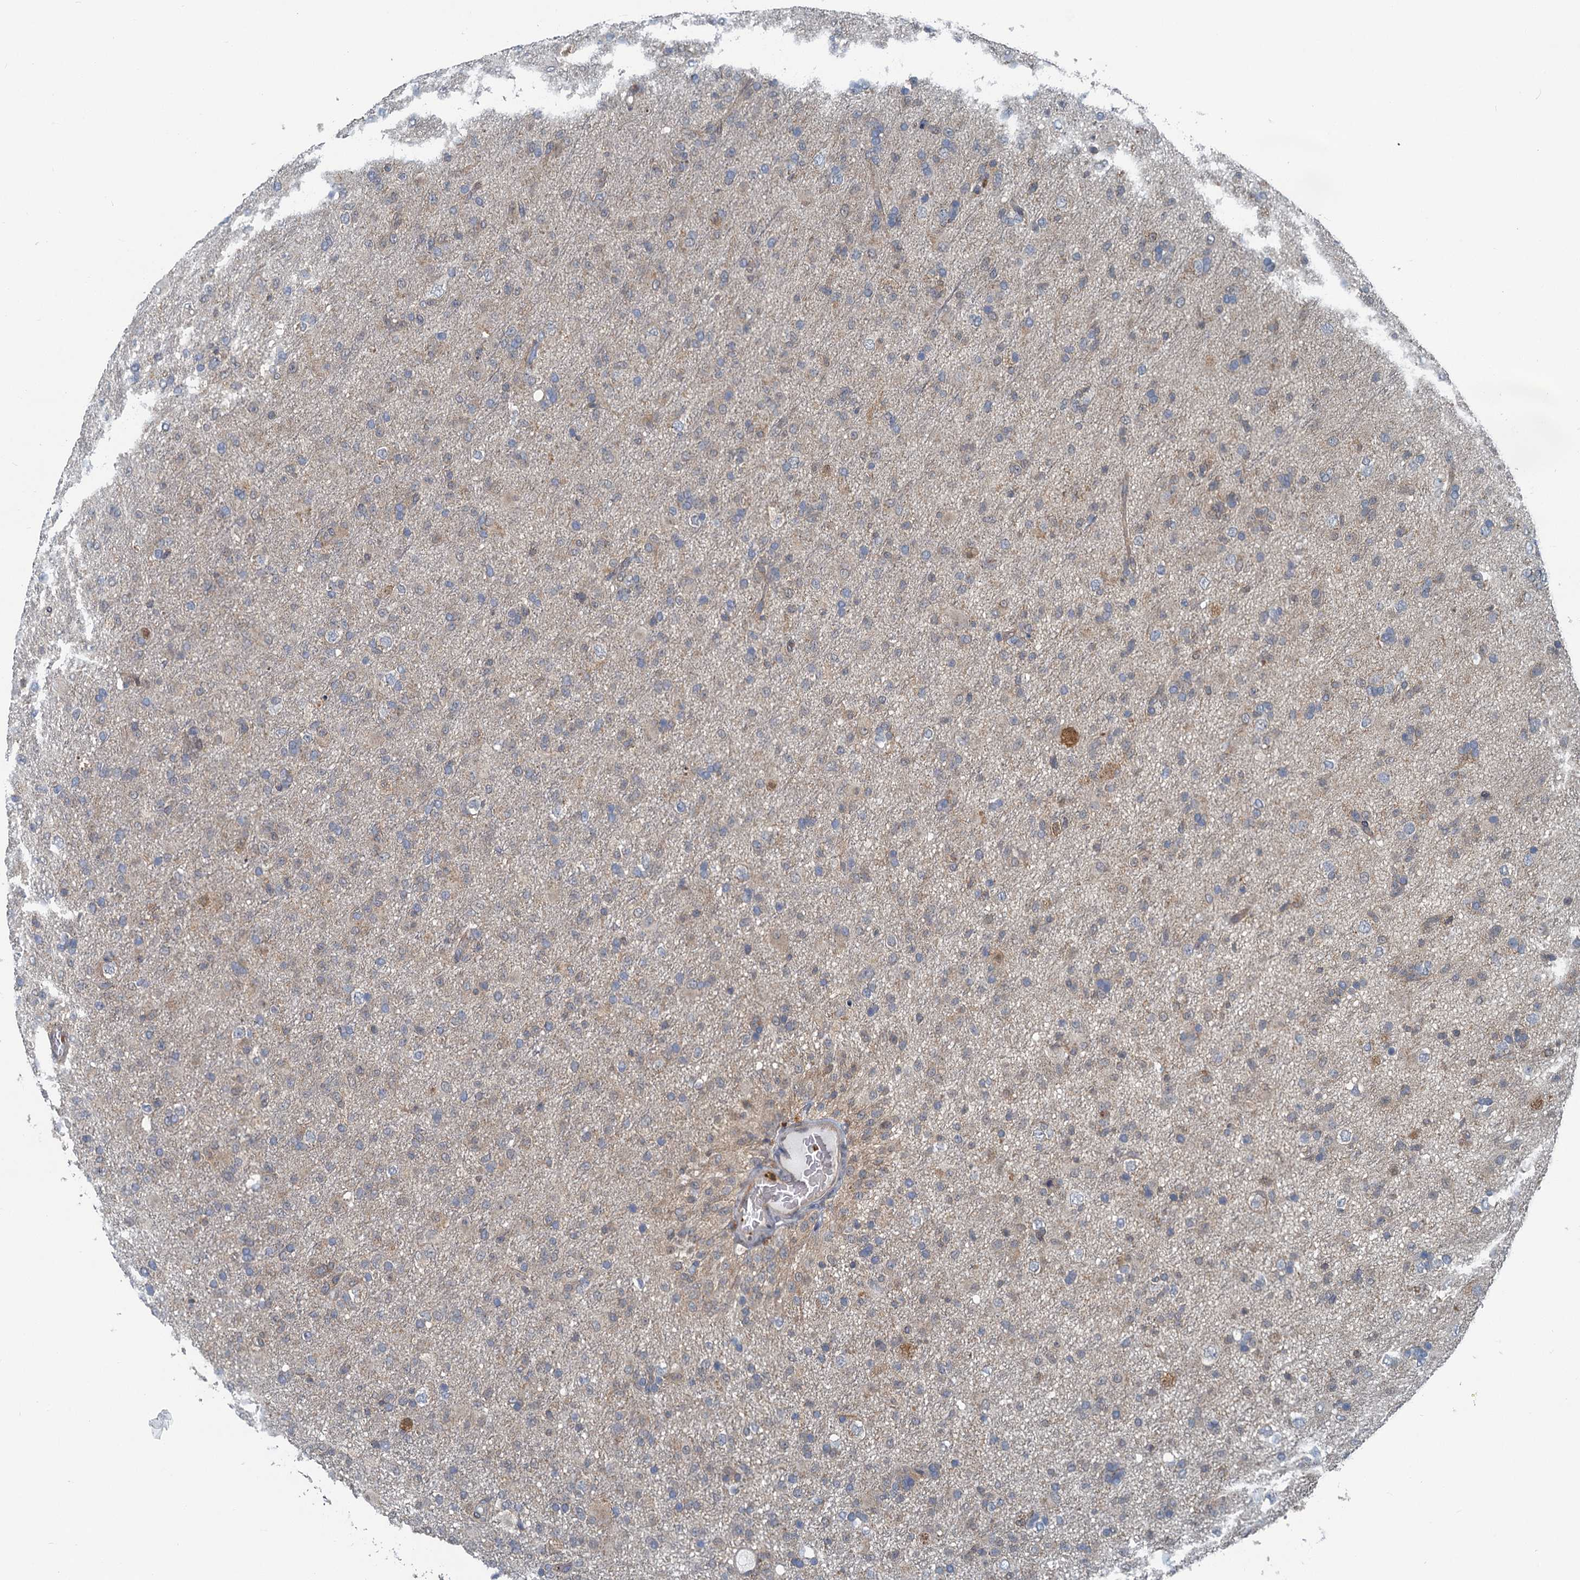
{"staining": {"intensity": "weak", "quantity": "25%-75%", "location": "cytoplasmic/membranous"}, "tissue": "glioma", "cell_type": "Tumor cells", "image_type": "cancer", "snomed": [{"axis": "morphology", "description": "Glioma, malignant, Low grade"}, {"axis": "topography", "description": "Brain"}], "caption": "A high-resolution histopathology image shows immunohistochemistry staining of glioma, which reveals weak cytoplasmic/membranous staining in about 25%-75% of tumor cells.", "gene": "GCLM", "patient": {"sex": "male", "age": 65}}